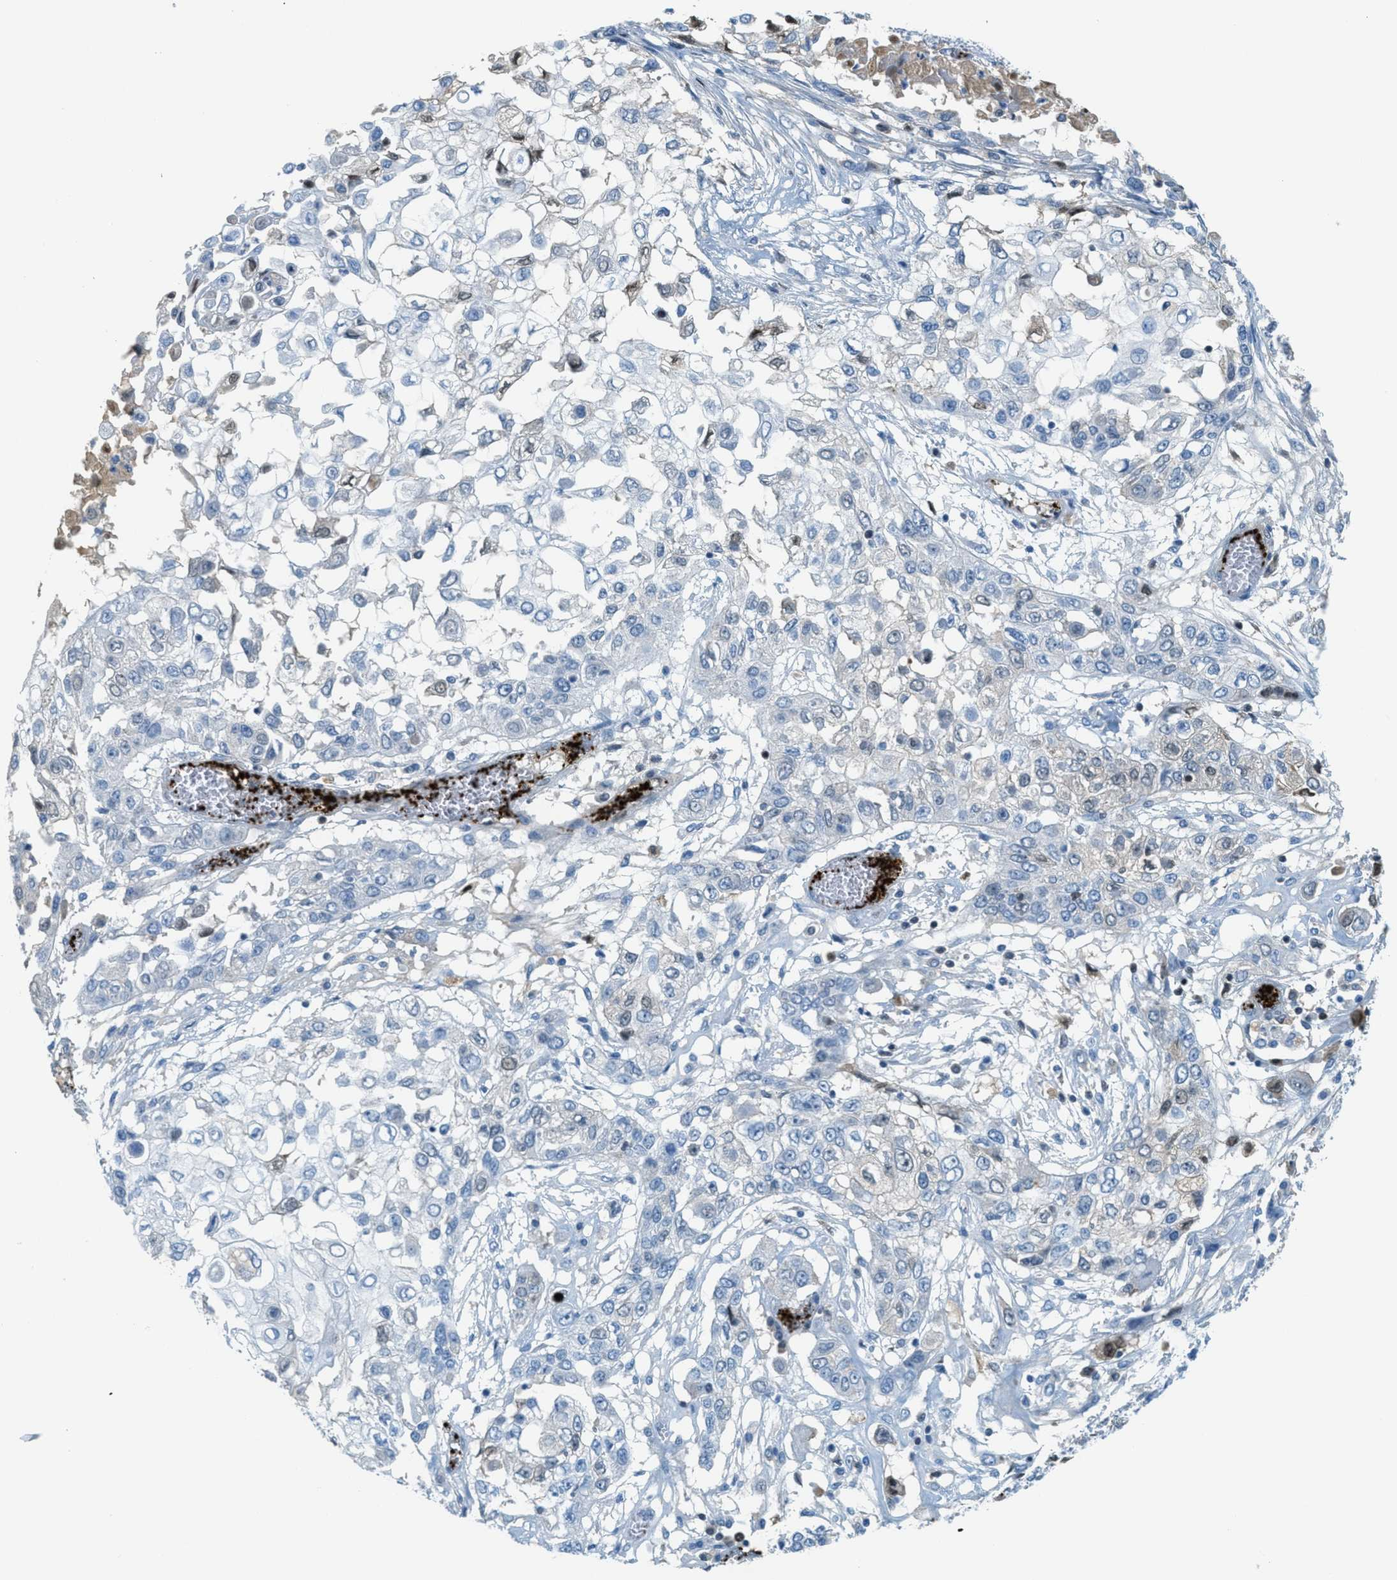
{"staining": {"intensity": "negative", "quantity": "none", "location": "none"}, "tissue": "lung cancer", "cell_type": "Tumor cells", "image_type": "cancer", "snomed": [{"axis": "morphology", "description": "Squamous cell carcinoma, NOS"}, {"axis": "topography", "description": "Lung"}], "caption": "DAB (3,3'-diaminobenzidine) immunohistochemical staining of lung squamous cell carcinoma exhibits no significant expression in tumor cells.", "gene": "PPBP", "patient": {"sex": "male", "age": 71}}